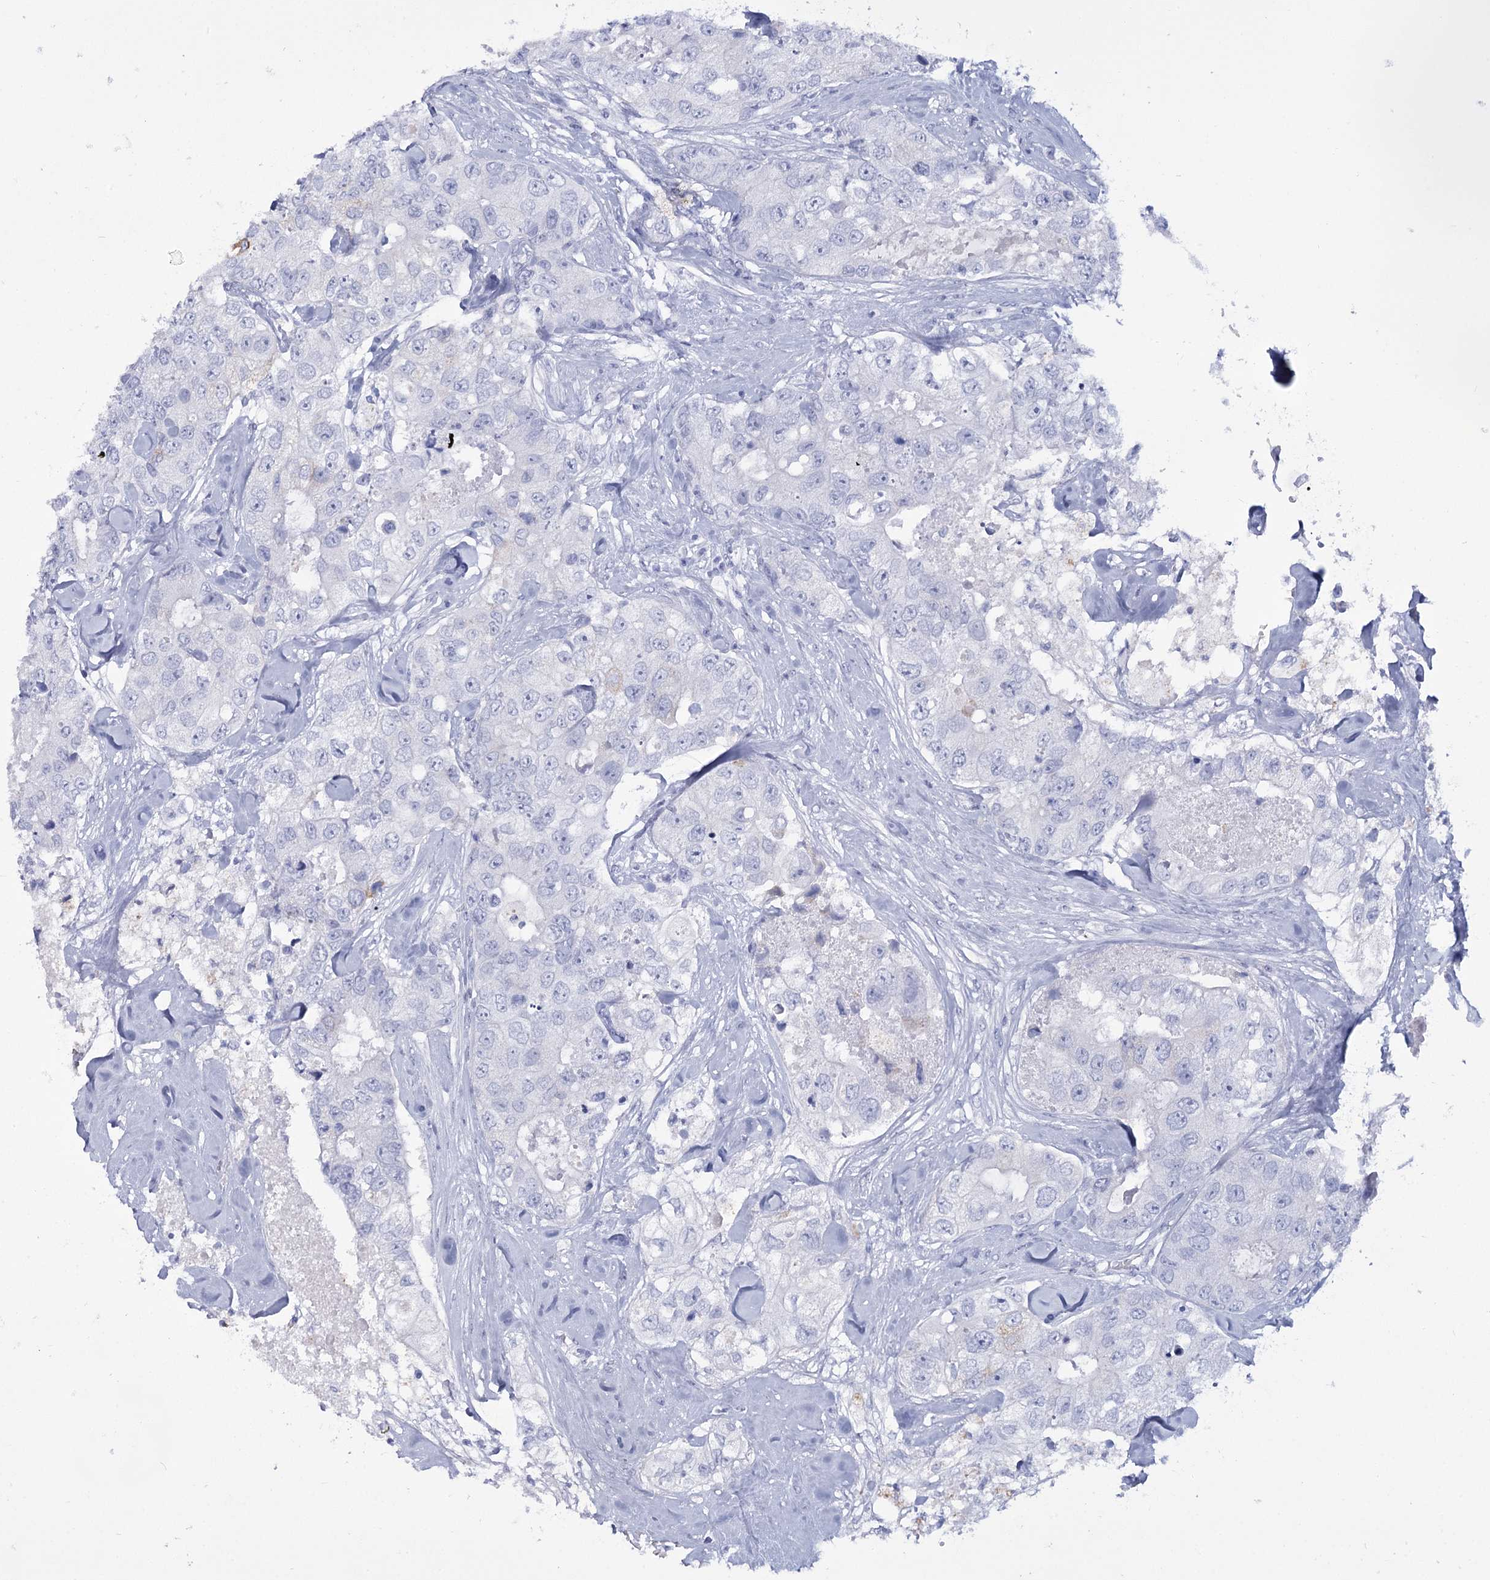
{"staining": {"intensity": "negative", "quantity": "none", "location": "none"}, "tissue": "breast cancer", "cell_type": "Tumor cells", "image_type": "cancer", "snomed": [{"axis": "morphology", "description": "Duct carcinoma"}, {"axis": "topography", "description": "Breast"}], "caption": "The IHC histopathology image has no significant staining in tumor cells of breast cancer (intraductal carcinoma) tissue. (DAB (3,3'-diaminobenzidine) immunohistochemistry, high magnification).", "gene": "RNF186", "patient": {"sex": "female", "age": 62}}